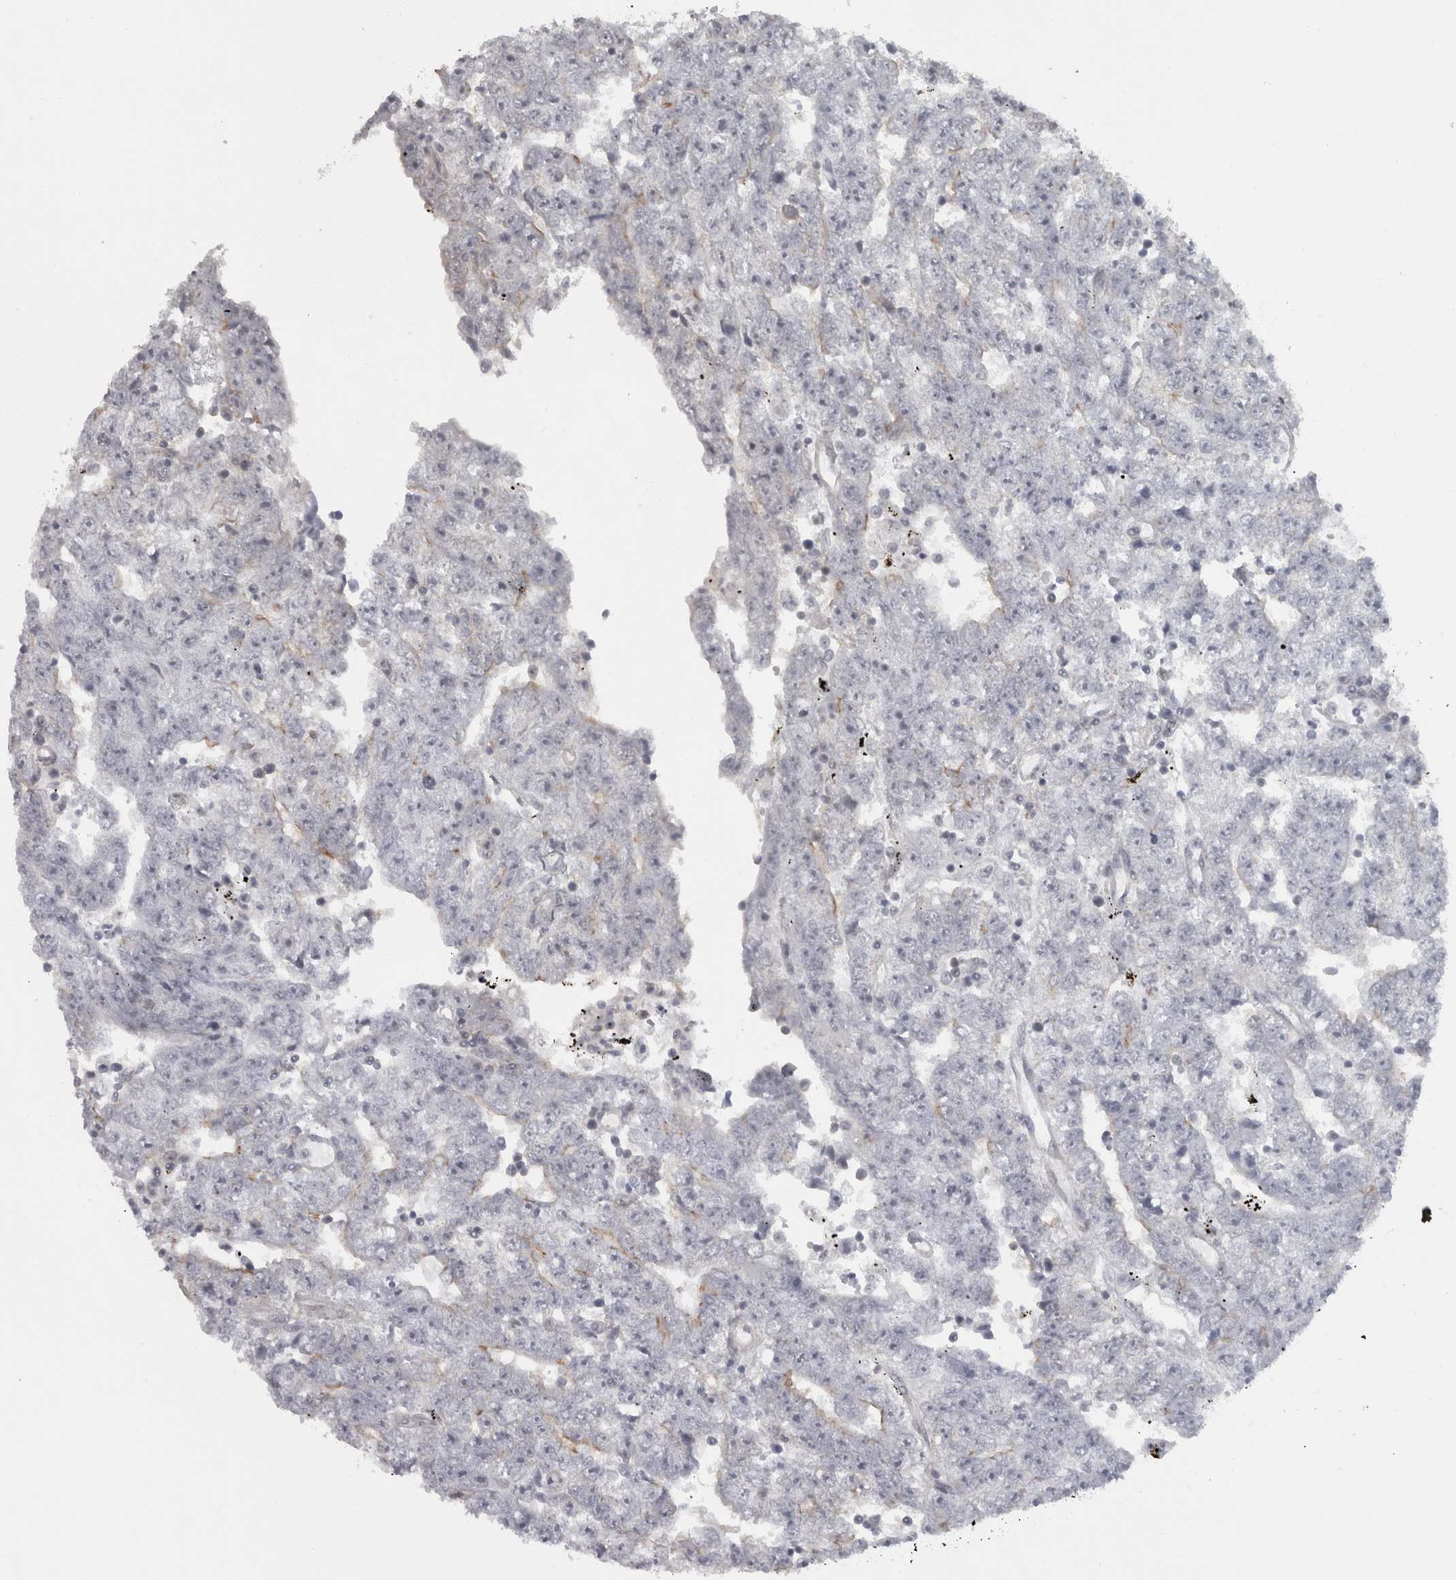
{"staining": {"intensity": "moderate", "quantity": "<25%", "location": "cytoplasmic/membranous"}, "tissue": "testis cancer", "cell_type": "Tumor cells", "image_type": "cancer", "snomed": [{"axis": "morphology", "description": "Carcinoma, Embryonal, NOS"}, {"axis": "topography", "description": "Testis"}], "caption": "An image of human testis cancer (embryonal carcinoma) stained for a protein shows moderate cytoplasmic/membranous brown staining in tumor cells.", "gene": "PPP1R12B", "patient": {"sex": "male", "age": 25}}